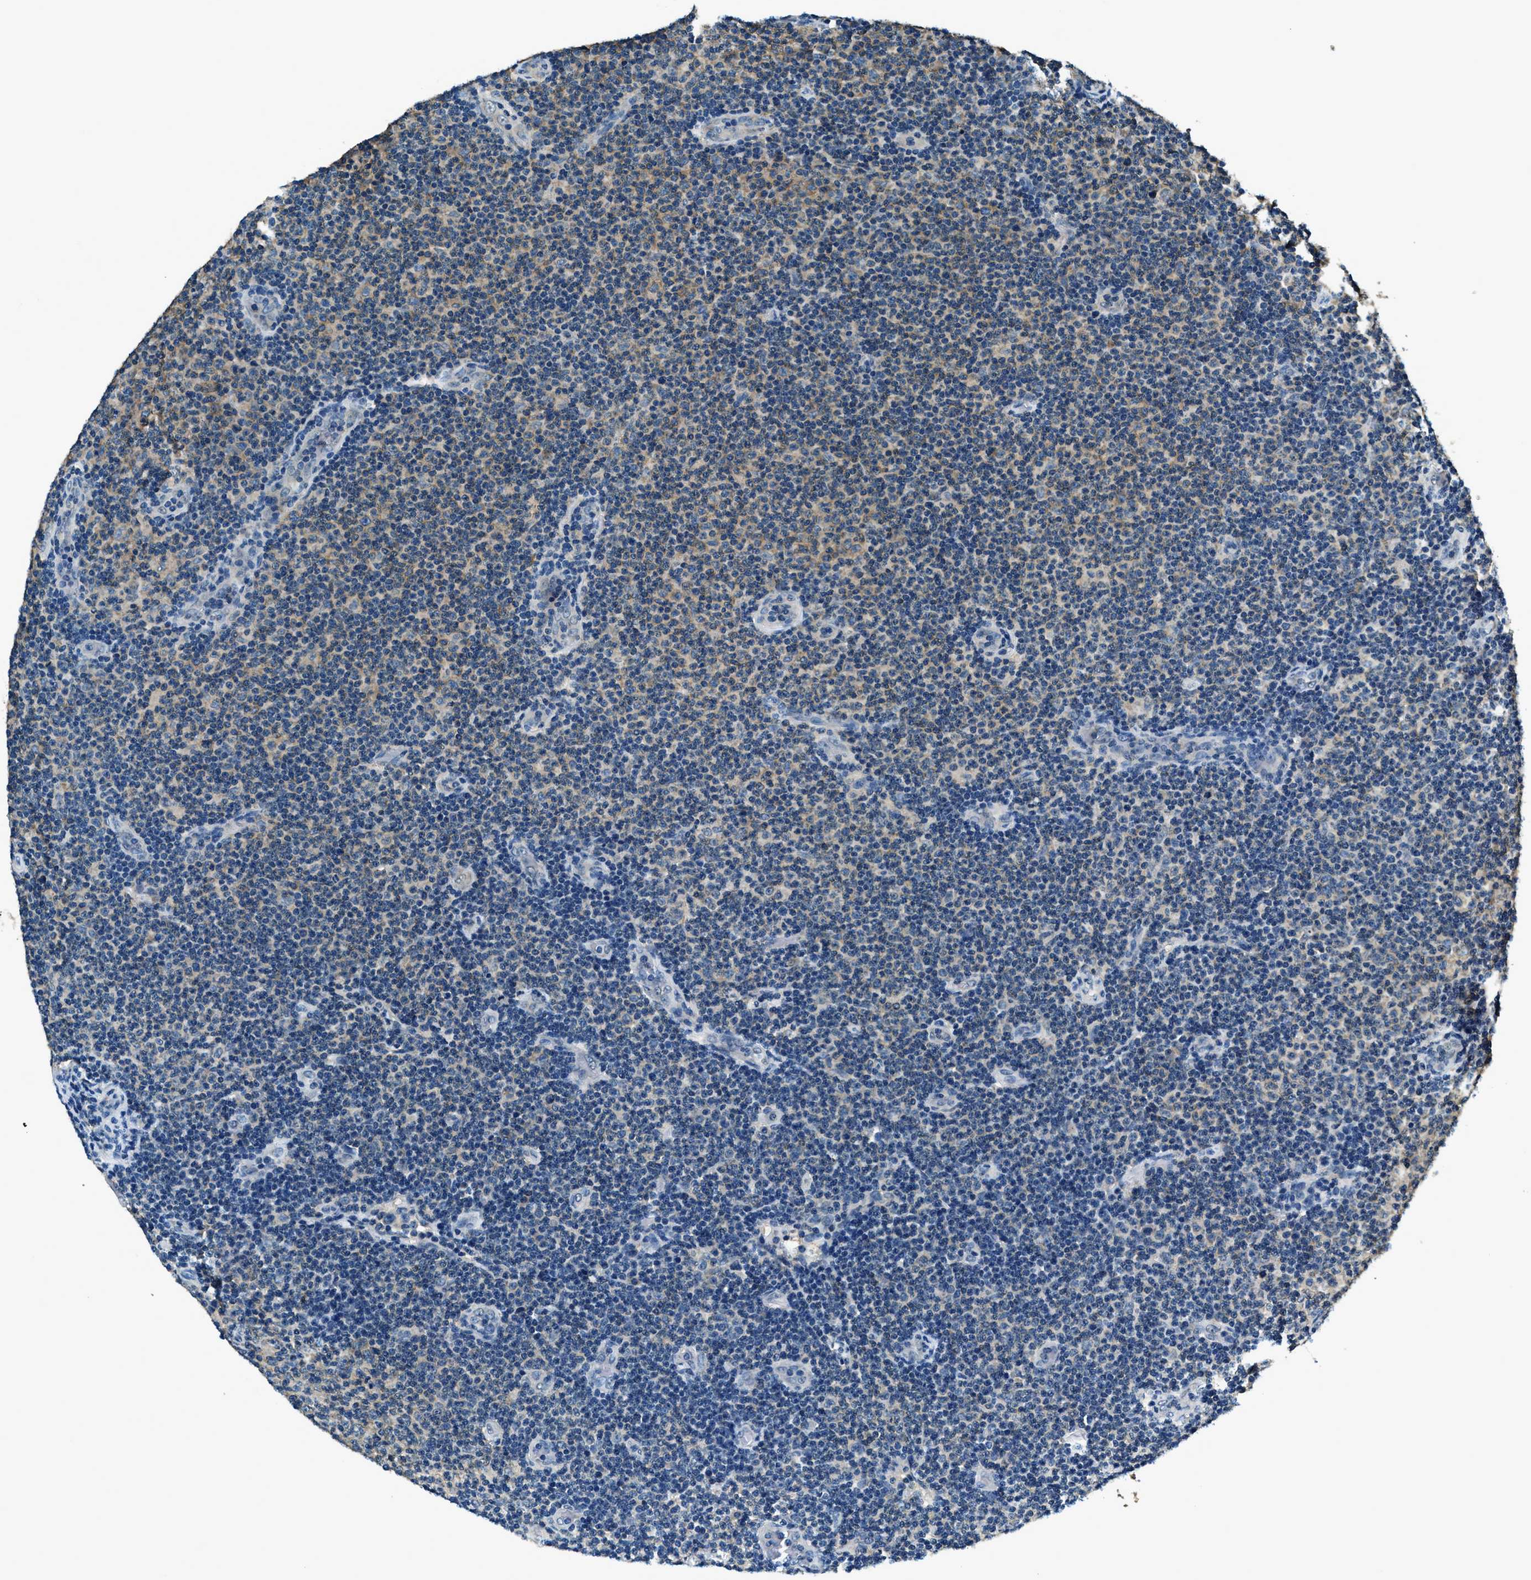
{"staining": {"intensity": "weak", "quantity": "<25%", "location": "cytoplasmic/membranous"}, "tissue": "lymphoma", "cell_type": "Tumor cells", "image_type": "cancer", "snomed": [{"axis": "morphology", "description": "Malignant lymphoma, non-Hodgkin's type, Low grade"}, {"axis": "topography", "description": "Lymph node"}], "caption": "Human low-grade malignant lymphoma, non-Hodgkin's type stained for a protein using immunohistochemistry shows no expression in tumor cells.", "gene": "ARFGAP2", "patient": {"sex": "male", "age": 83}}